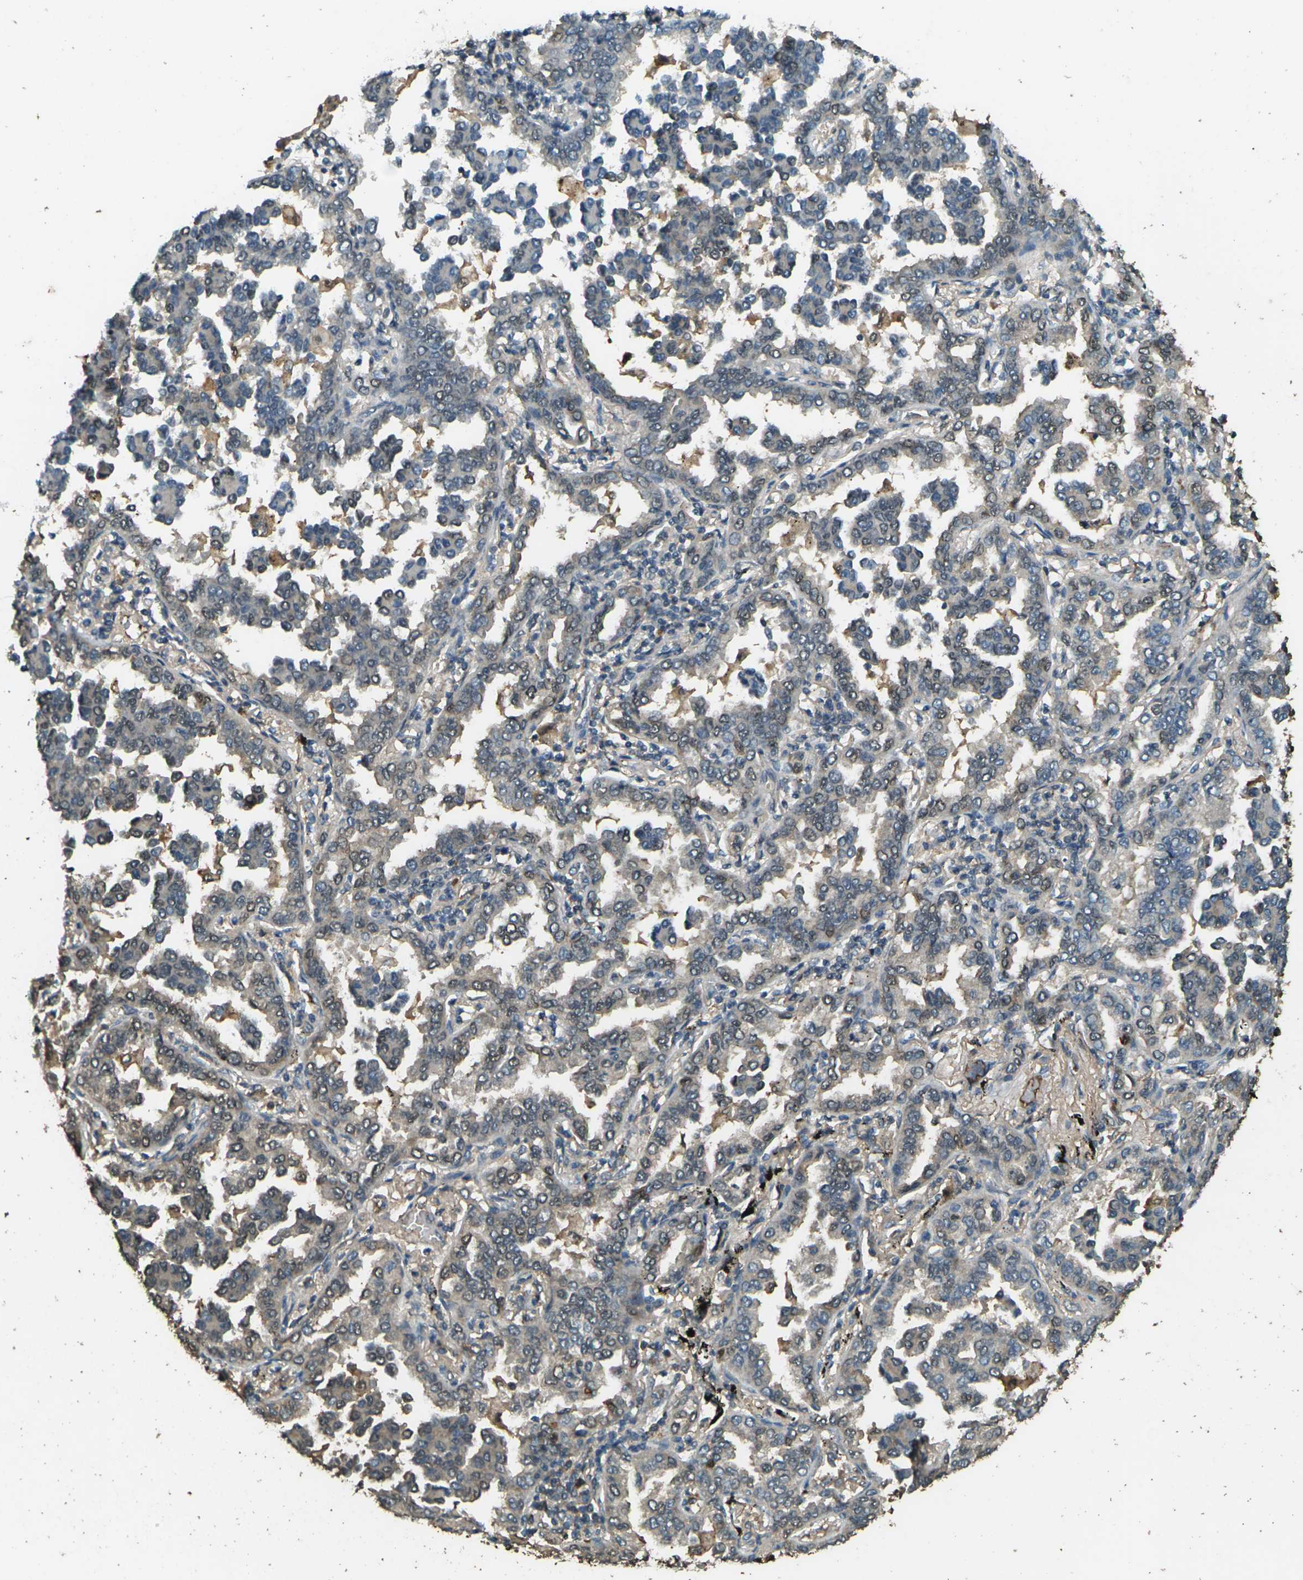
{"staining": {"intensity": "weak", "quantity": ">75%", "location": "cytoplasmic/membranous"}, "tissue": "lung cancer", "cell_type": "Tumor cells", "image_type": "cancer", "snomed": [{"axis": "morphology", "description": "Normal tissue, NOS"}, {"axis": "morphology", "description": "Adenocarcinoma, NOS"}, {"axis": "topography", "description": "Lung"}], "caption": "A low amount of weak cytoplasmic/membranous staining is seen in approximately >75% of tumor cells in lung cancer tissue. The staining was performed using DAB (3,3'-diaminobenzidine) to visualize the protein expression in brown, while the nuclei were stained in blue with hematoxylin (Magnification: 20x).", "gene": "CYP1B1", "patient": {"sex": "male", "age": 59}}